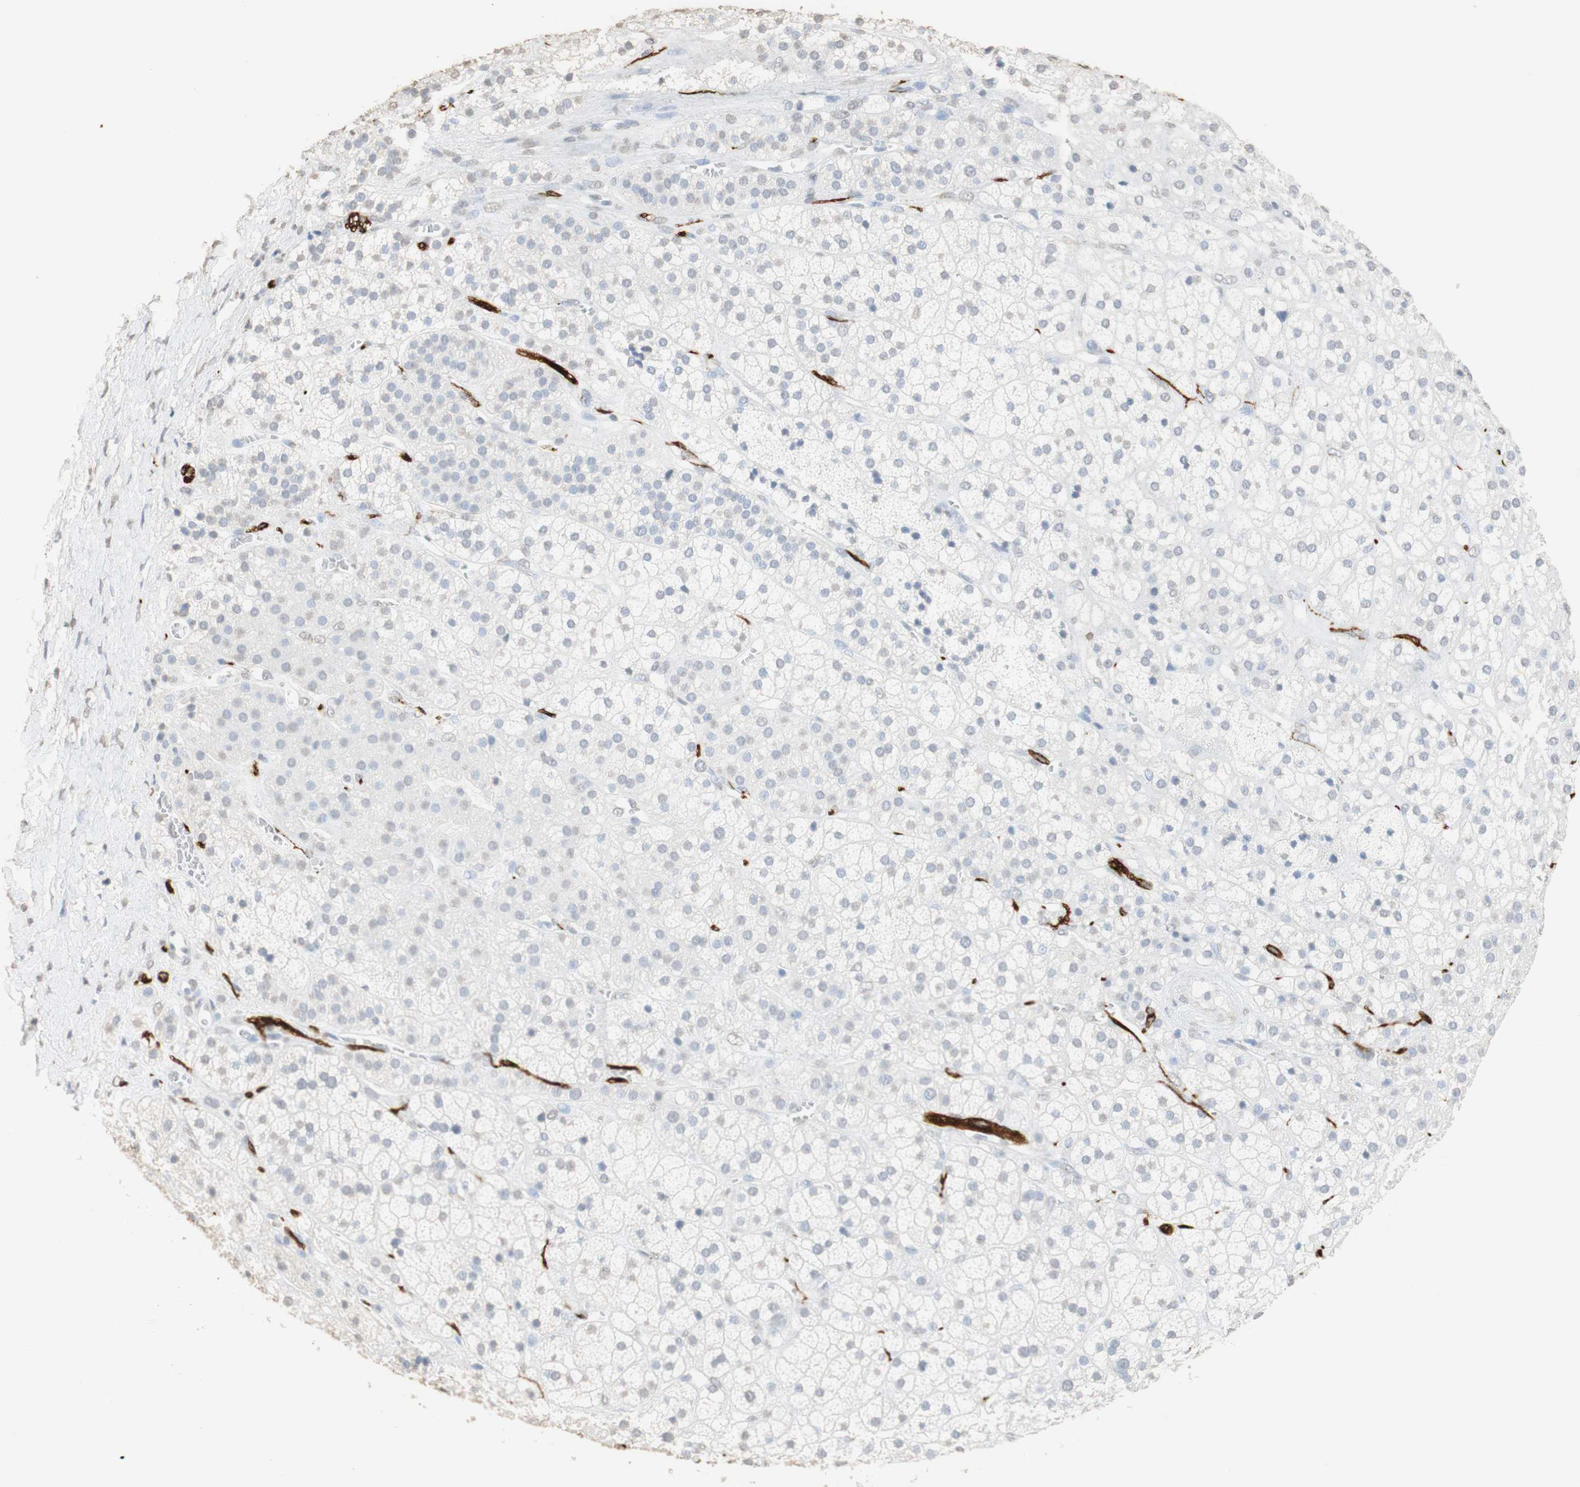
{"staining": {"intensity": "negative", "quantity": "none", "location": "none"}, "tissue": "adrenal gland", "cell_type": "Glandular cells", "image_type": "normal", "snomed": [{"axis": "morphology", "description": "Normal tissue, NOS"}, {"axis": "topography", "description": "Adrenal gland"}], "caption": "This image is of benign adrenal gland stained with IHC to label a protein in brown with the nuclei are counter-stained blue. There is no staining in glandular cells.", "gene": "L1CAM", "patient": {"sex": "male", "age": 56}}